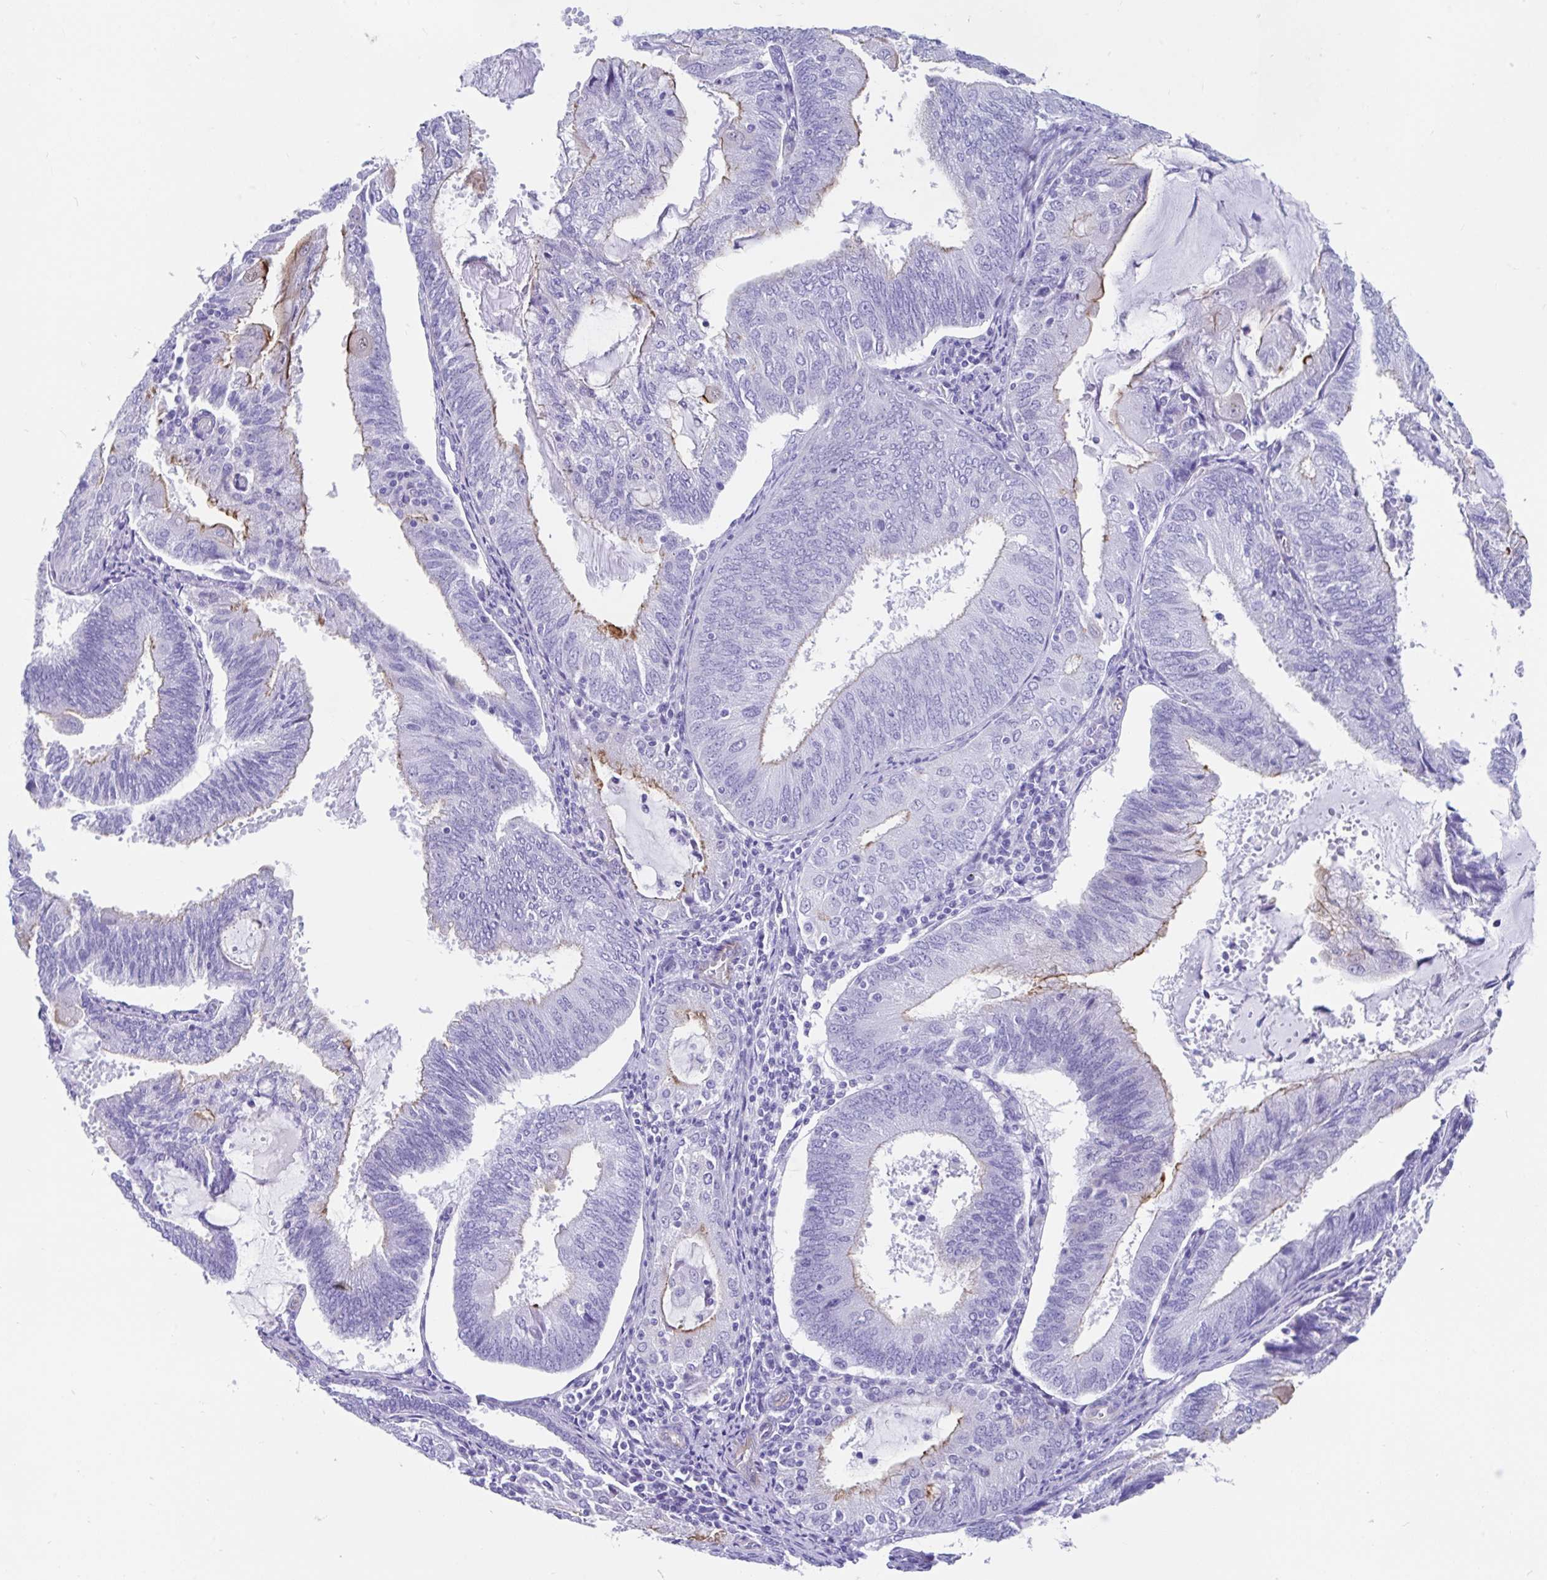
{"staining": {"intensity": "moderate", "quantity": "<25%", "location": "cytoplasmic/membranous"}, "tissue": "endometrial cancer", "cell_type": "Tumor cells", "image_type": "cancer", "snomed": [{"axis": "morphology", "description": "Adenocarcinoma, NOS"}, {"axis": "topography", "description": "Endometrium"}], "caption": "DAB (3,3'-diaminobenzidine) immunohistochemical staining of human endometrial cancer reveals moderate cytoplasmic/membranous protein staining in approximately <25% of tumor cells.", "gene": "FAM107A", "patient": {"sex": "female", "age": 81}}